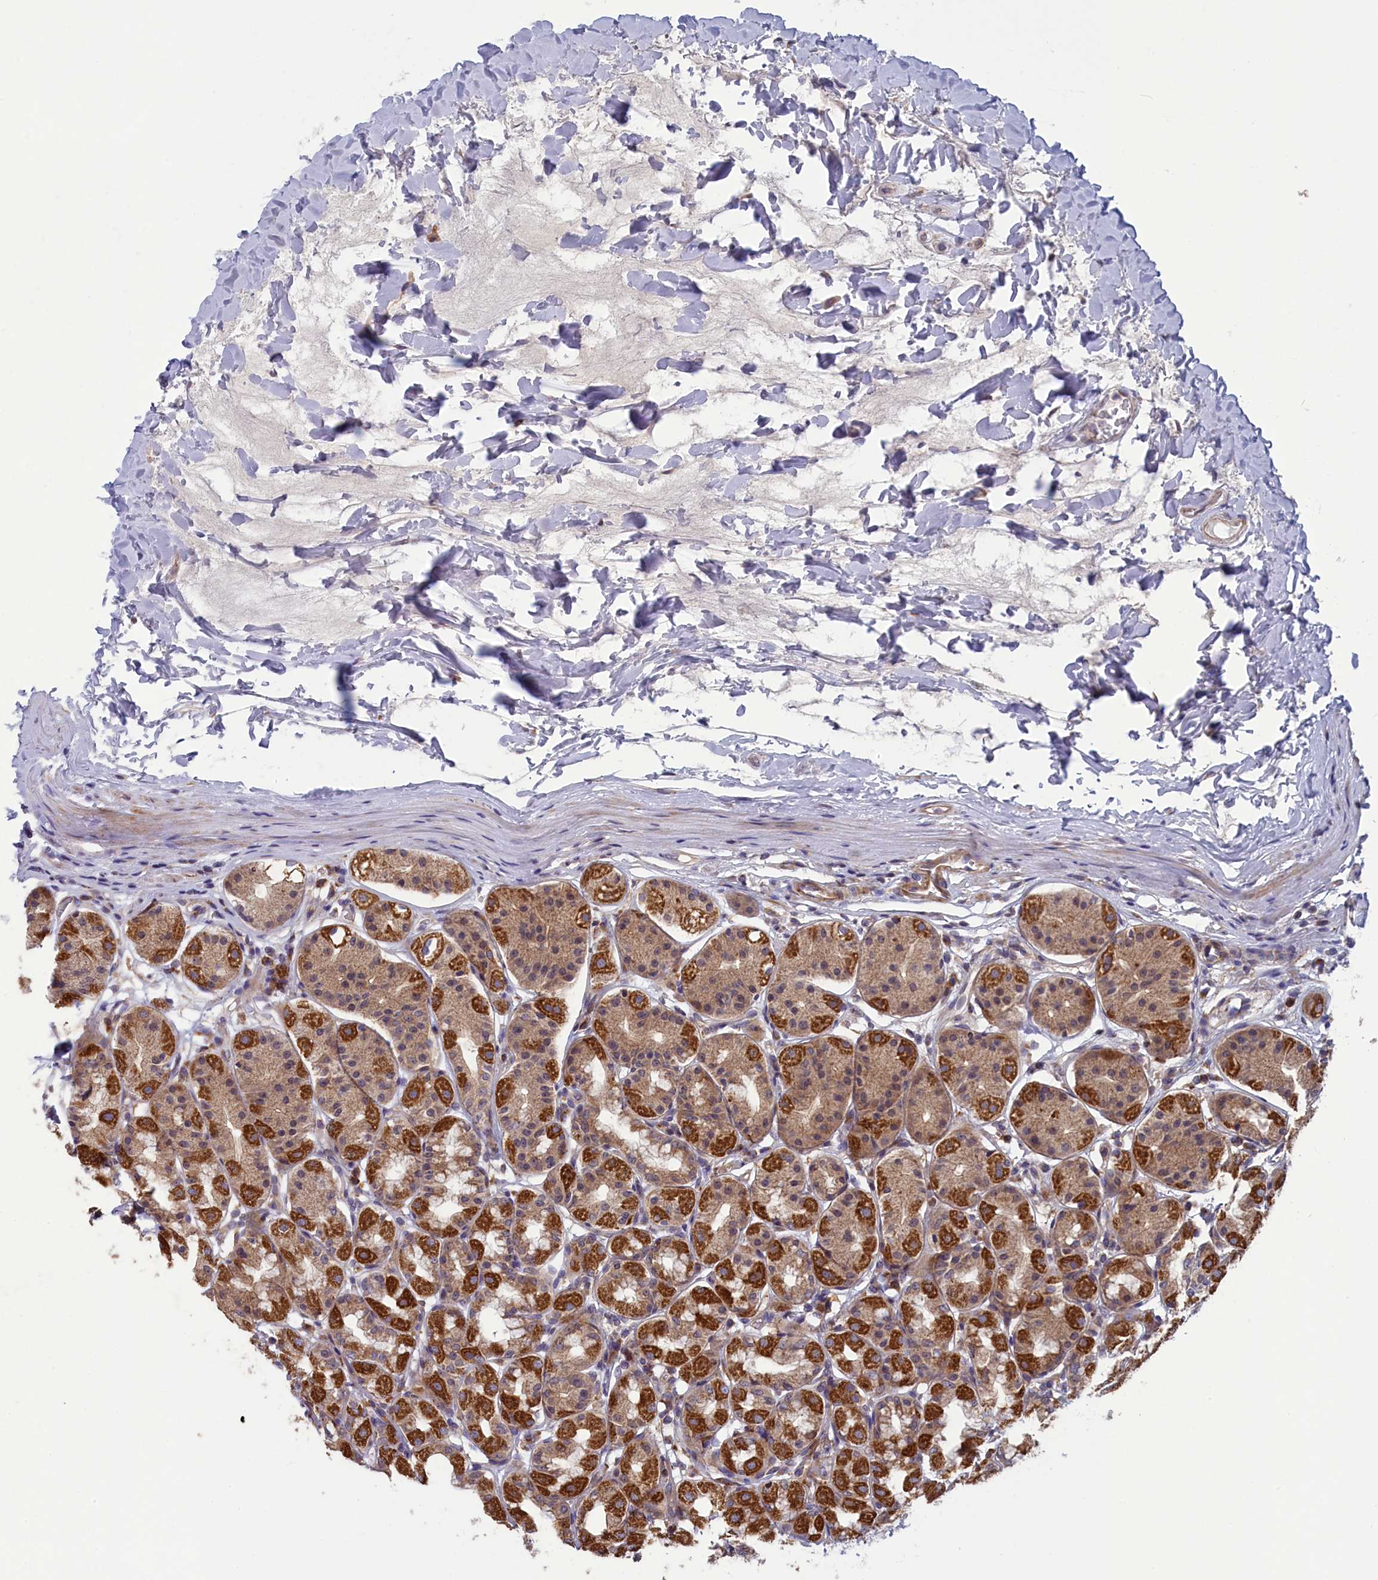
{"staining": {"intensity": "strong", "quantity": "<25%", "location": "cytoplasmic/membranous"}, "tissue": "stomach", "cell_type": "Glandular cells", "image_type": "normal", "snomed": [{"axis": "morphology", "description": "Normal tissue, NOS"}, {"axis": "topography", "description": "Stomach"}, {"axis": "topography", "description": "Stomach, lower"}], "caption": "Approximately <25% of glandular cells in normal stomach demonstrate strong cytoplasmic/membranous protein staining as visualized by brown immunohistochemical staining.", "gene": "BLTP2", "patient": {"sex": "female", "age": 56}}